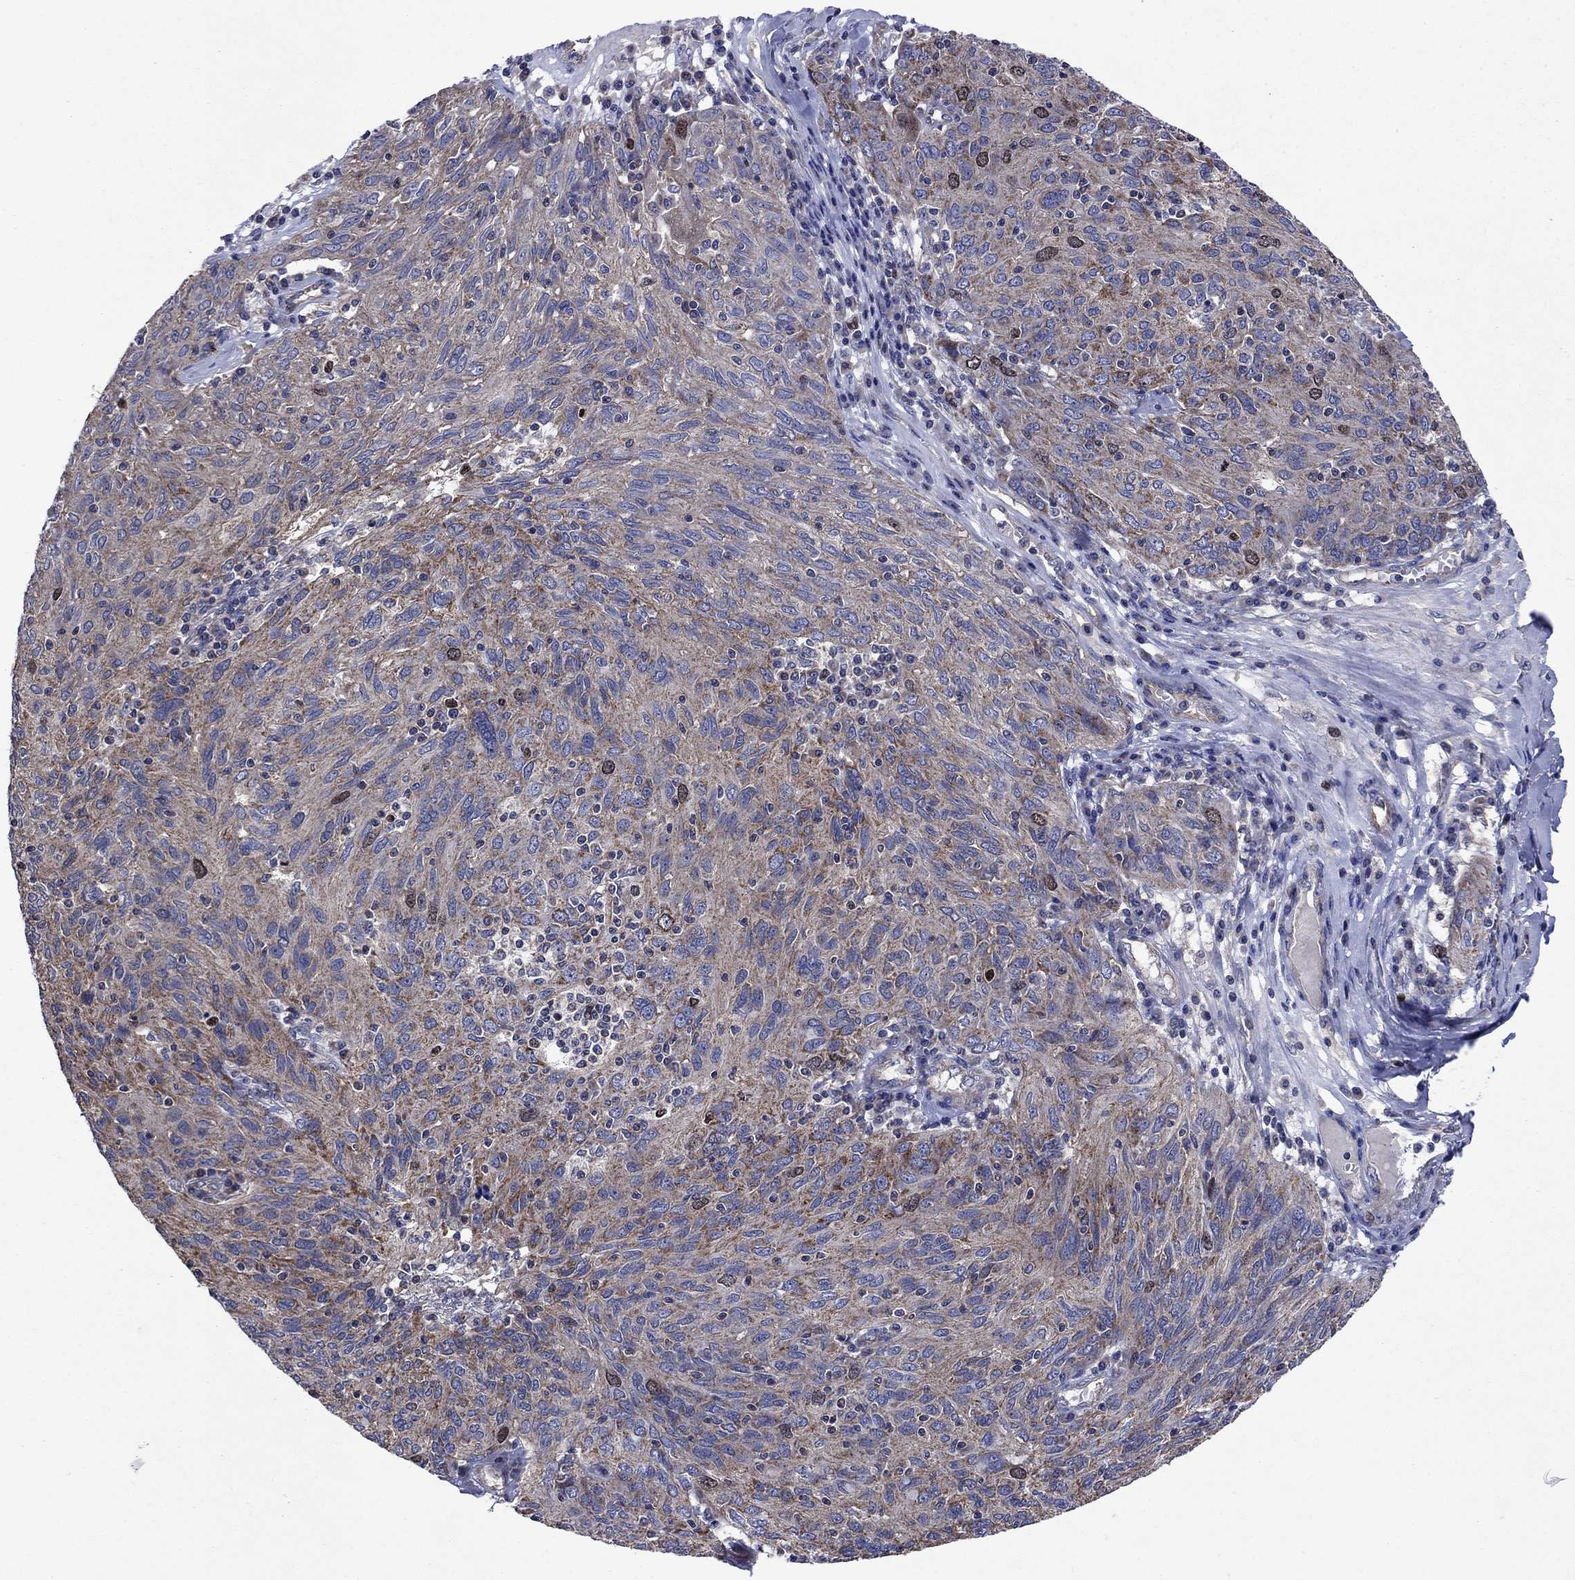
{"staining": {"intensity": "moderate", "quantity": "<25%", "location": "cytoplasmic/membranous"}, "tissue": "ovarian cancer", "cell_type": "Tumor cells", "image_type": "cancer", "snomed": [{"axis": "morphology", "description": "Carcinoma, endometroid"}, {"axis": "topography", "description": "Ovary"}], "caption": "Ovarian endometroid carcinoma was stained to show a protein in brown. There is low levels of moderate cytoplasmic/membranous positivity in about <25% of tumor cells.", "gene": "KIF22", "patient": {"sex": "female", "age": 50}}